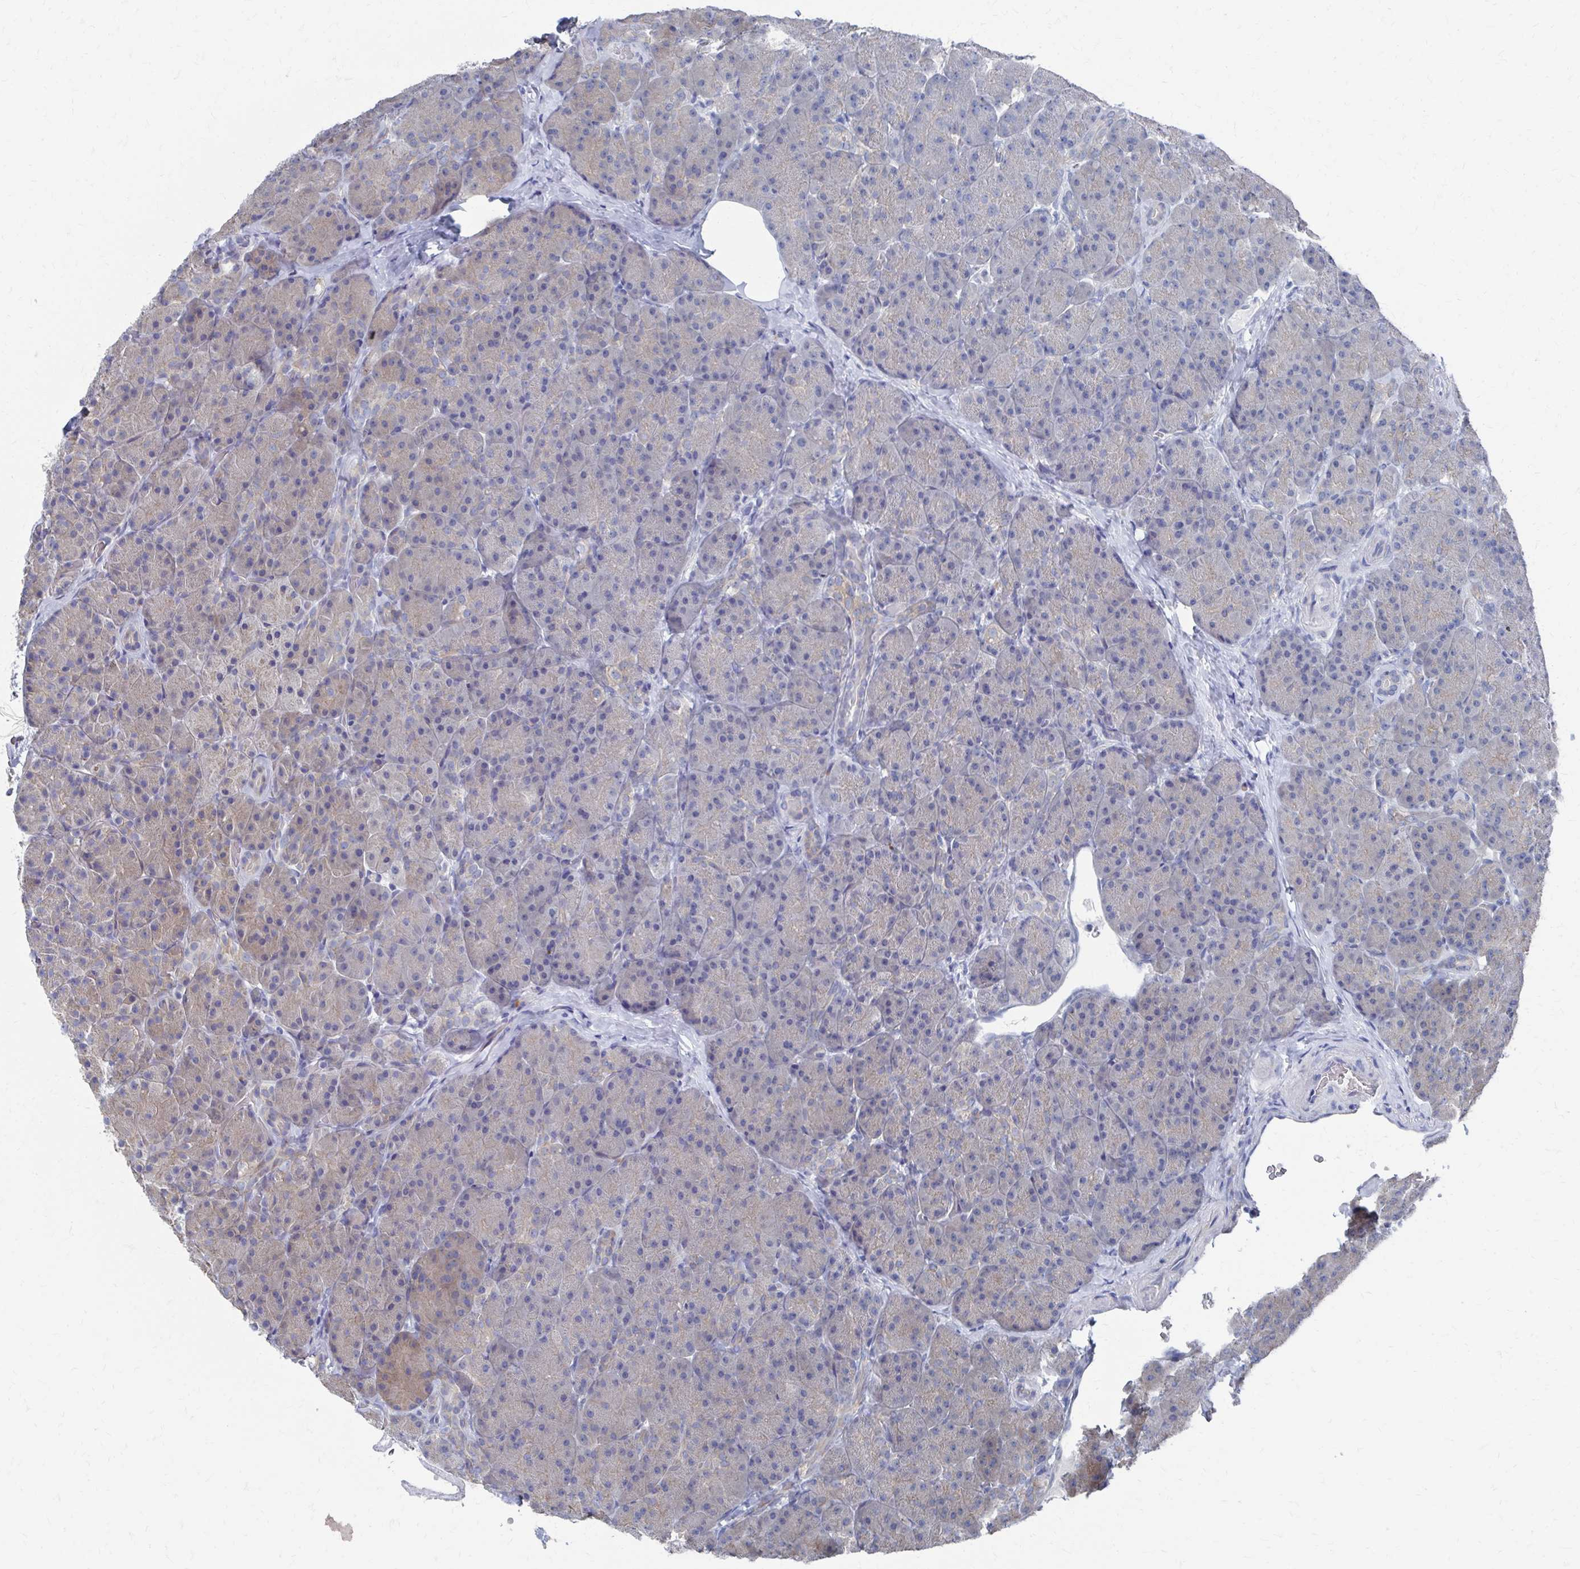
{"staining": {"intensity": "weak", "quantity": "<25%", "location": "cytoplasmic/membranous"}, "tissue": "pancreas", "cell_type": "Exocrine glandular cells", "image_type": "normal", "snomed": [{"axis": "morphology", "description": "Normal tissue, NOS"}, {"axis": "topography", "description": "Pancreas"}], "caption": "The image reveals no significant expression in exocrine glandular cells of pancreas.", "gene": "PLEKHG7", "patient": {"sex": "male", "age": 57}}